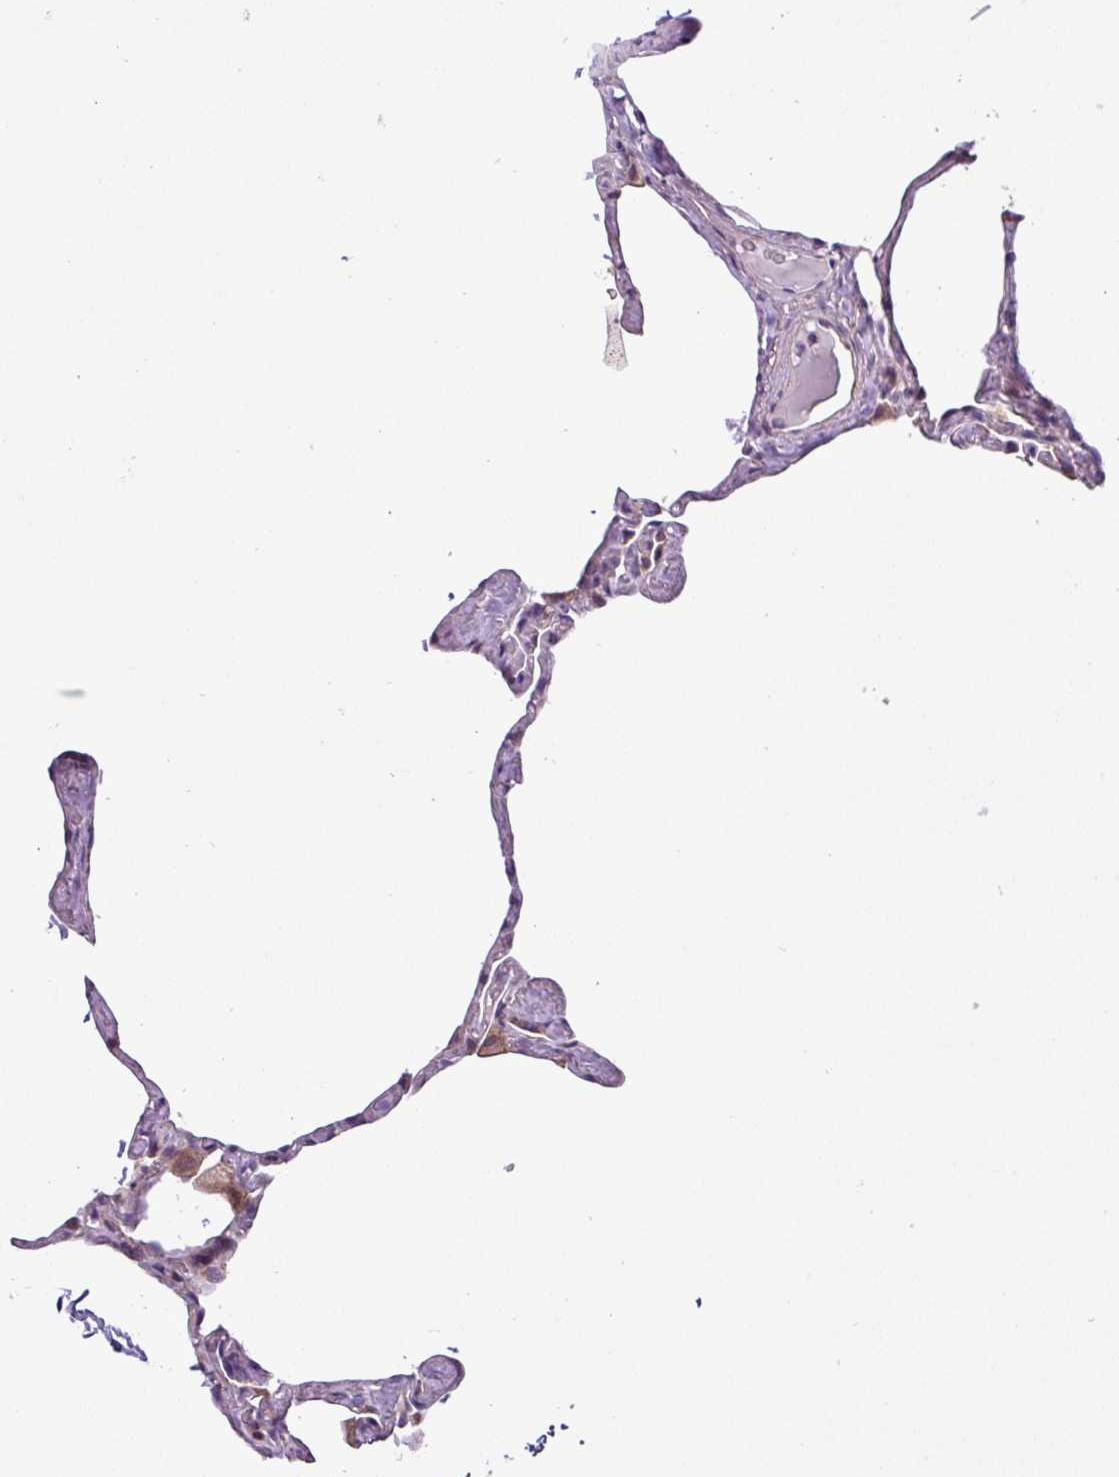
{"staining": {"intensity": "negative", "quantity": "none", "location": "none"}, "tissue": "lung", "cell_type": "Alveolar cells", "image_type": "normal", "snomed": [{"axis": "morphology", "description": "Normal tissue, NOS"}, {"axis": "topography", "description": "Lung"}], "caption": "This is a histopathology image of IHC staining of unremarkable lung, which shows no expression in alveolar cells.", "gene": "RPL13", "patient": {"sex": "male", "age": 65}}